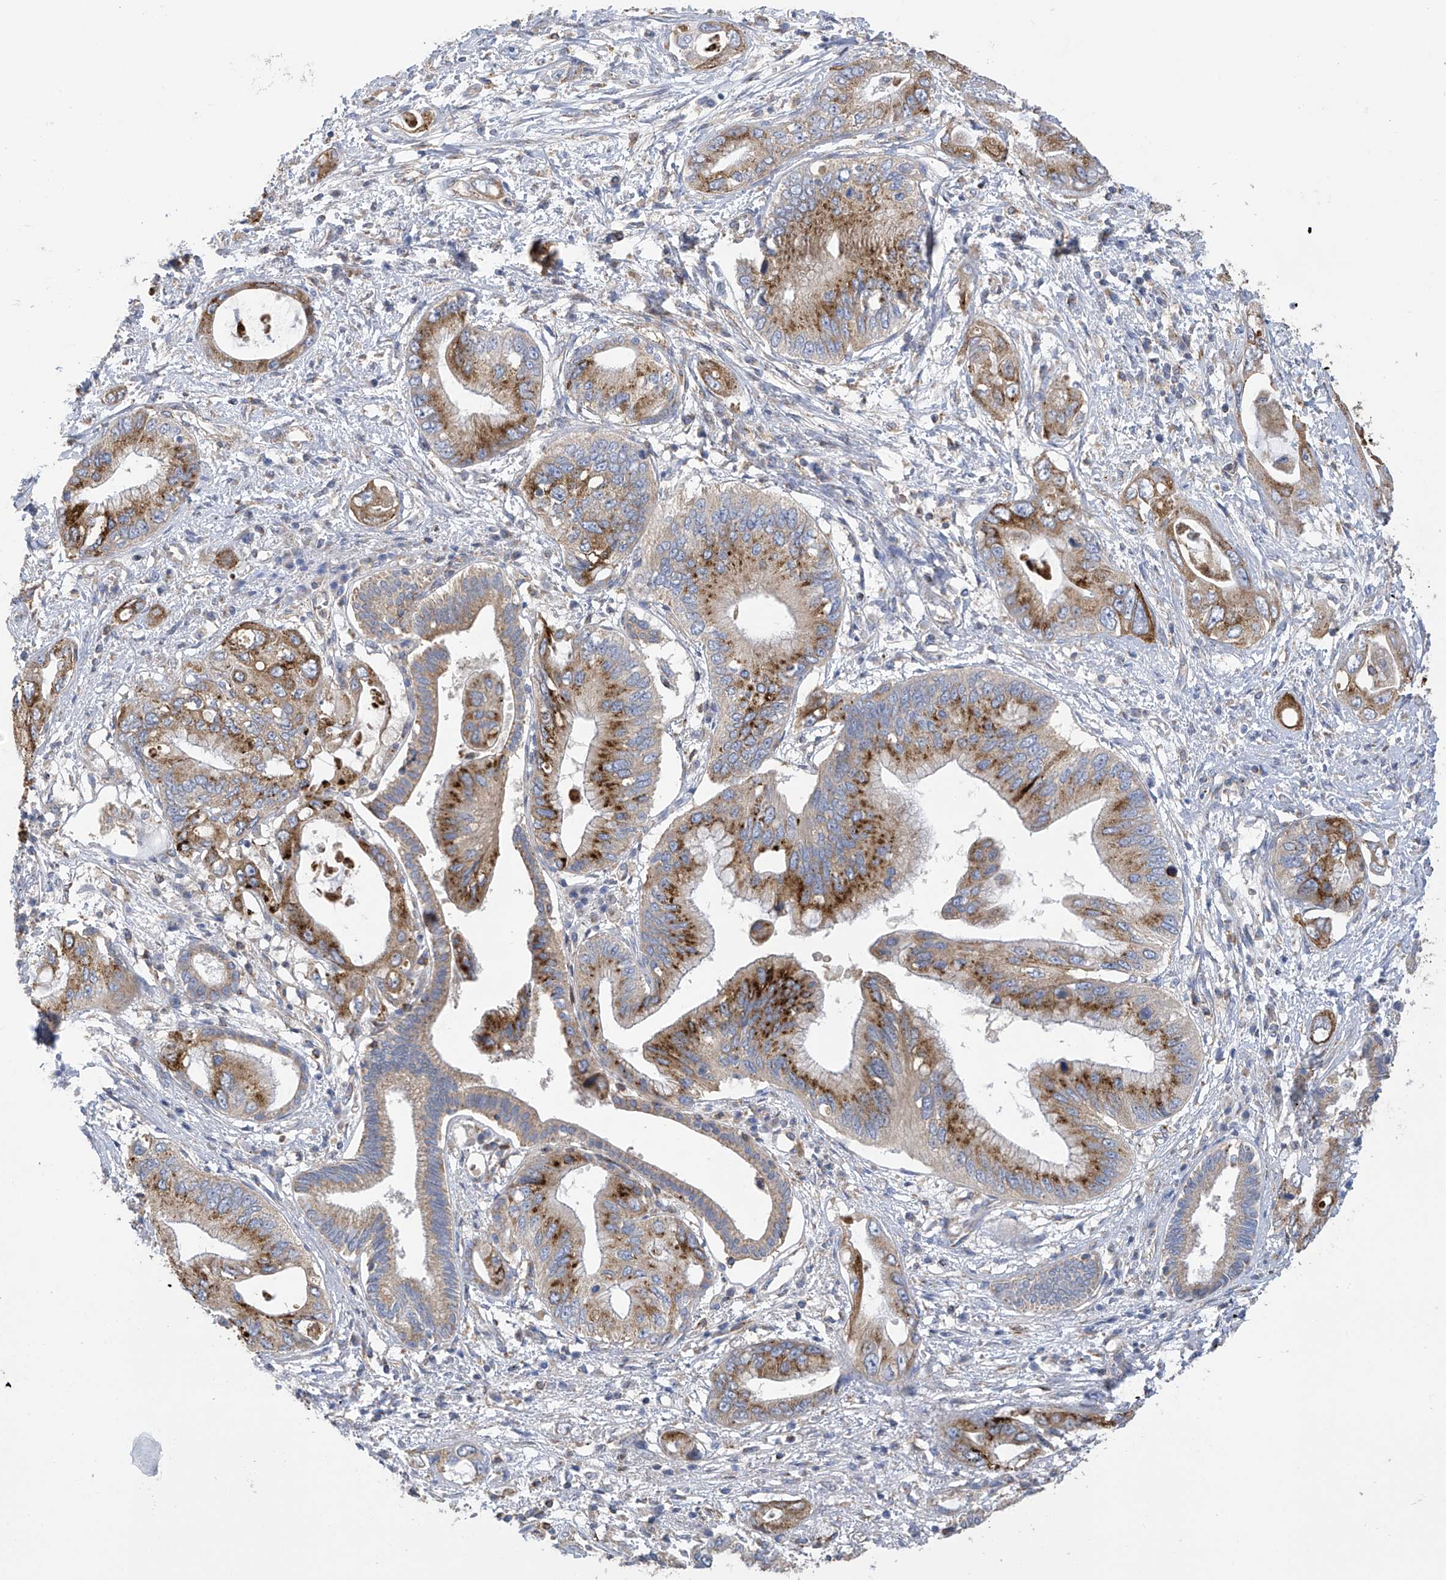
{"staining": {"intensity": "strong", "quantity": "25%-75%", "location": "cytoplasmic/membranous"}, "tissue": "pancreatic cancer", "cell_type": "Tumor cells", "image_type": "cancer", "snomed": [{"axis": "morphology", "description": "Inflammation, NOS"}, {"axis": "morphology", "description": "Adenocarcinoma, NOS"}, {"axis": "topography", "description": "Pancreas"}], "caption": "Immunohistochemical staining of pancreatic adenocarcinoma shows high levels of strong cytoplasmic/membranous protein staining in about 25%-75% of tumor cells.", "gene": "ITM2B", "patient": {"sex": "female", "age": 56}}